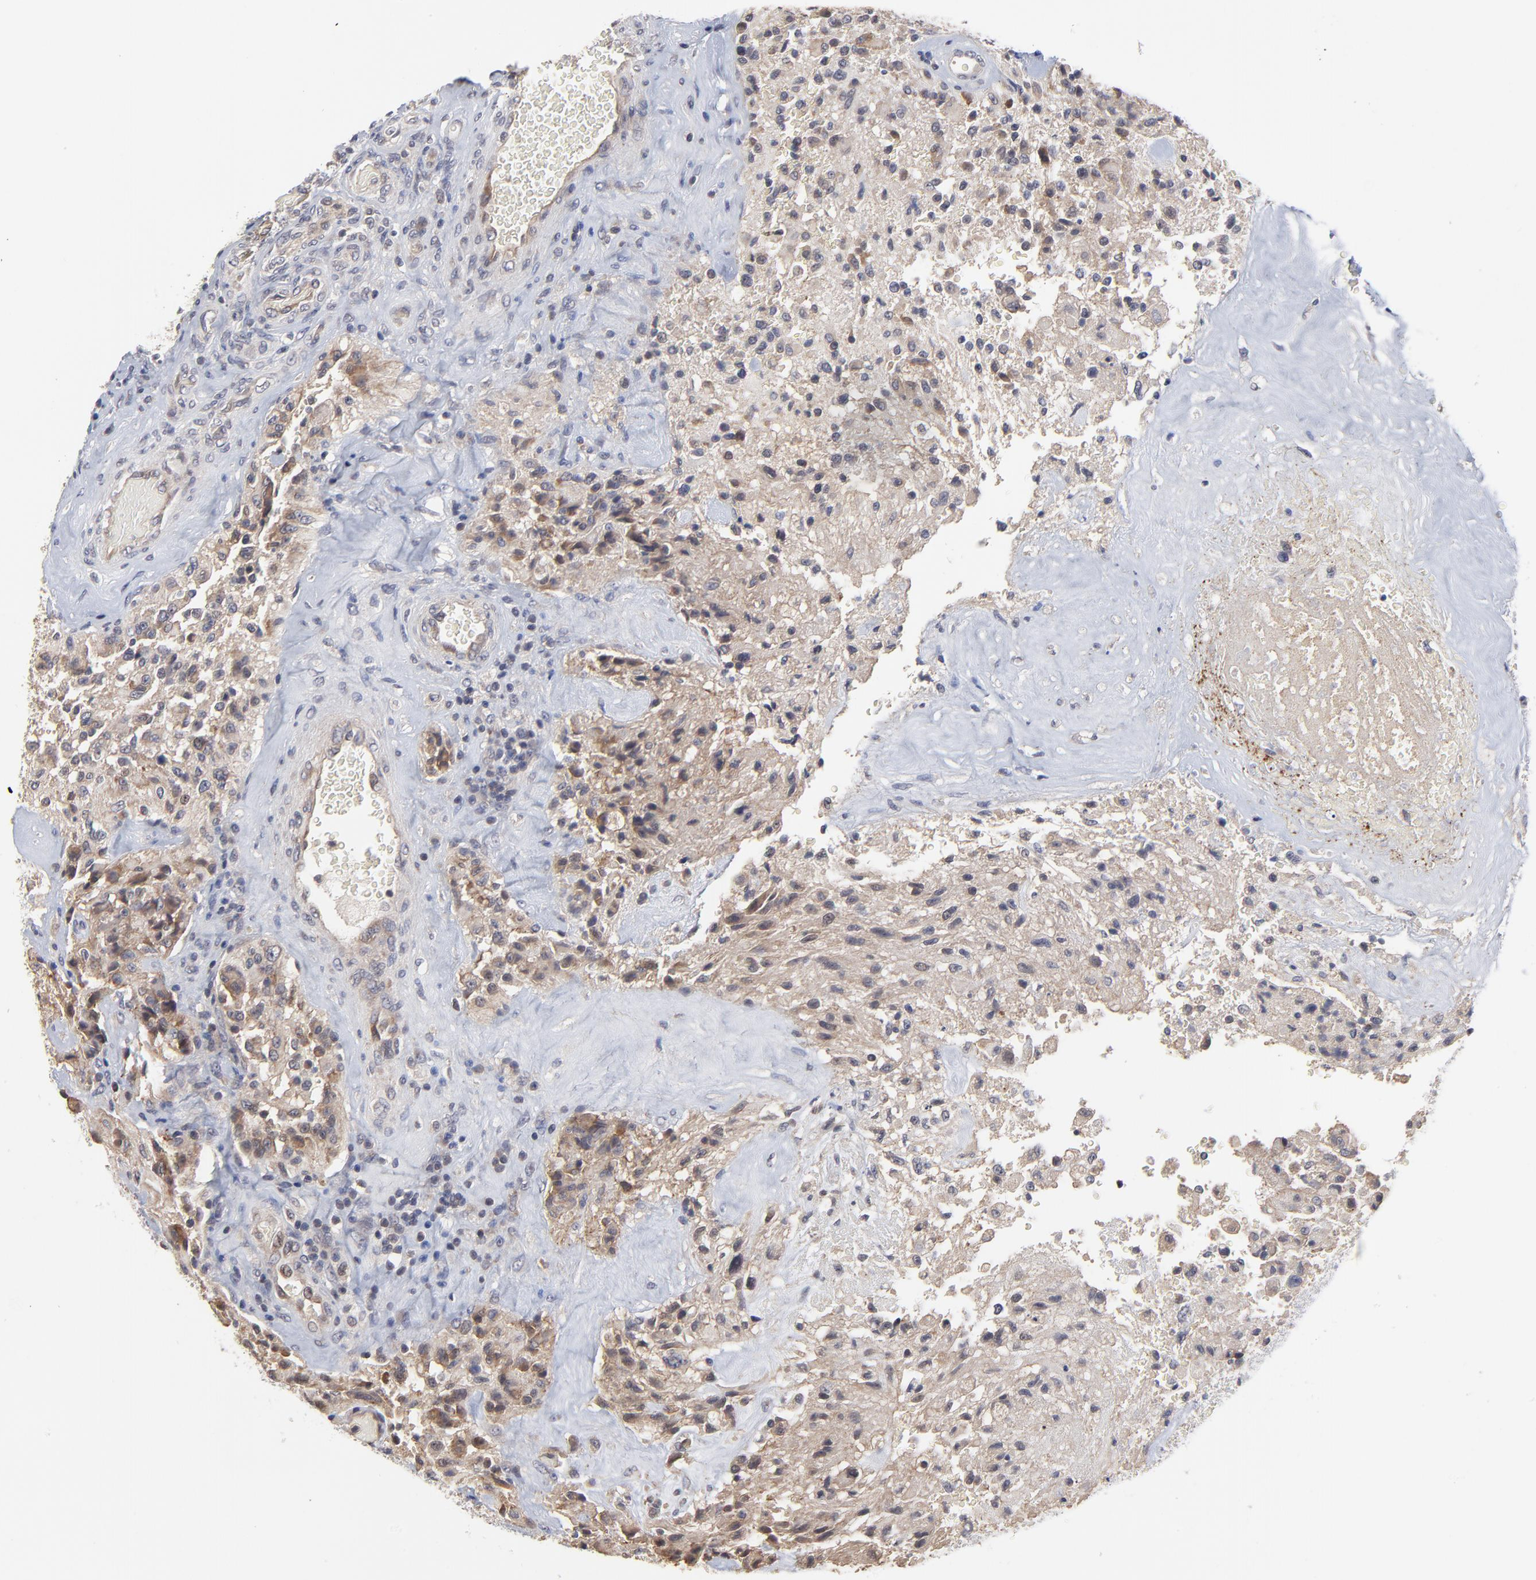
{"staining": {"intensity": "moderate", "quantity": "25%-75%", "location": "cytoplasmic/membranous"}, "tissue": "glioma", "cell_type": "Tumor cells", "image_type": "cancer", "snomed": [{"axis": "morphology", "description": "Normal tissue, NOS"}, {"axis": "morphology", "description": "Glioma, malignant, High grade"}, {"axis": "topography", "description": "Cerebral cortex"}], "caption": "High-power microscopy captured an immunohistochemistry (IHC) micrograph of glioma, revealing moderate cytoplasmic/membranous expression in about 25%-75% of tumor cells. The staining was performed using DAB (3,3'-diaminobenzidine), with brown indicating positive protein expression. Nuclei are stained blue with hematoxylin.", "gene": "ZNF157", "patient": {"sex": "male", "age": 56}}